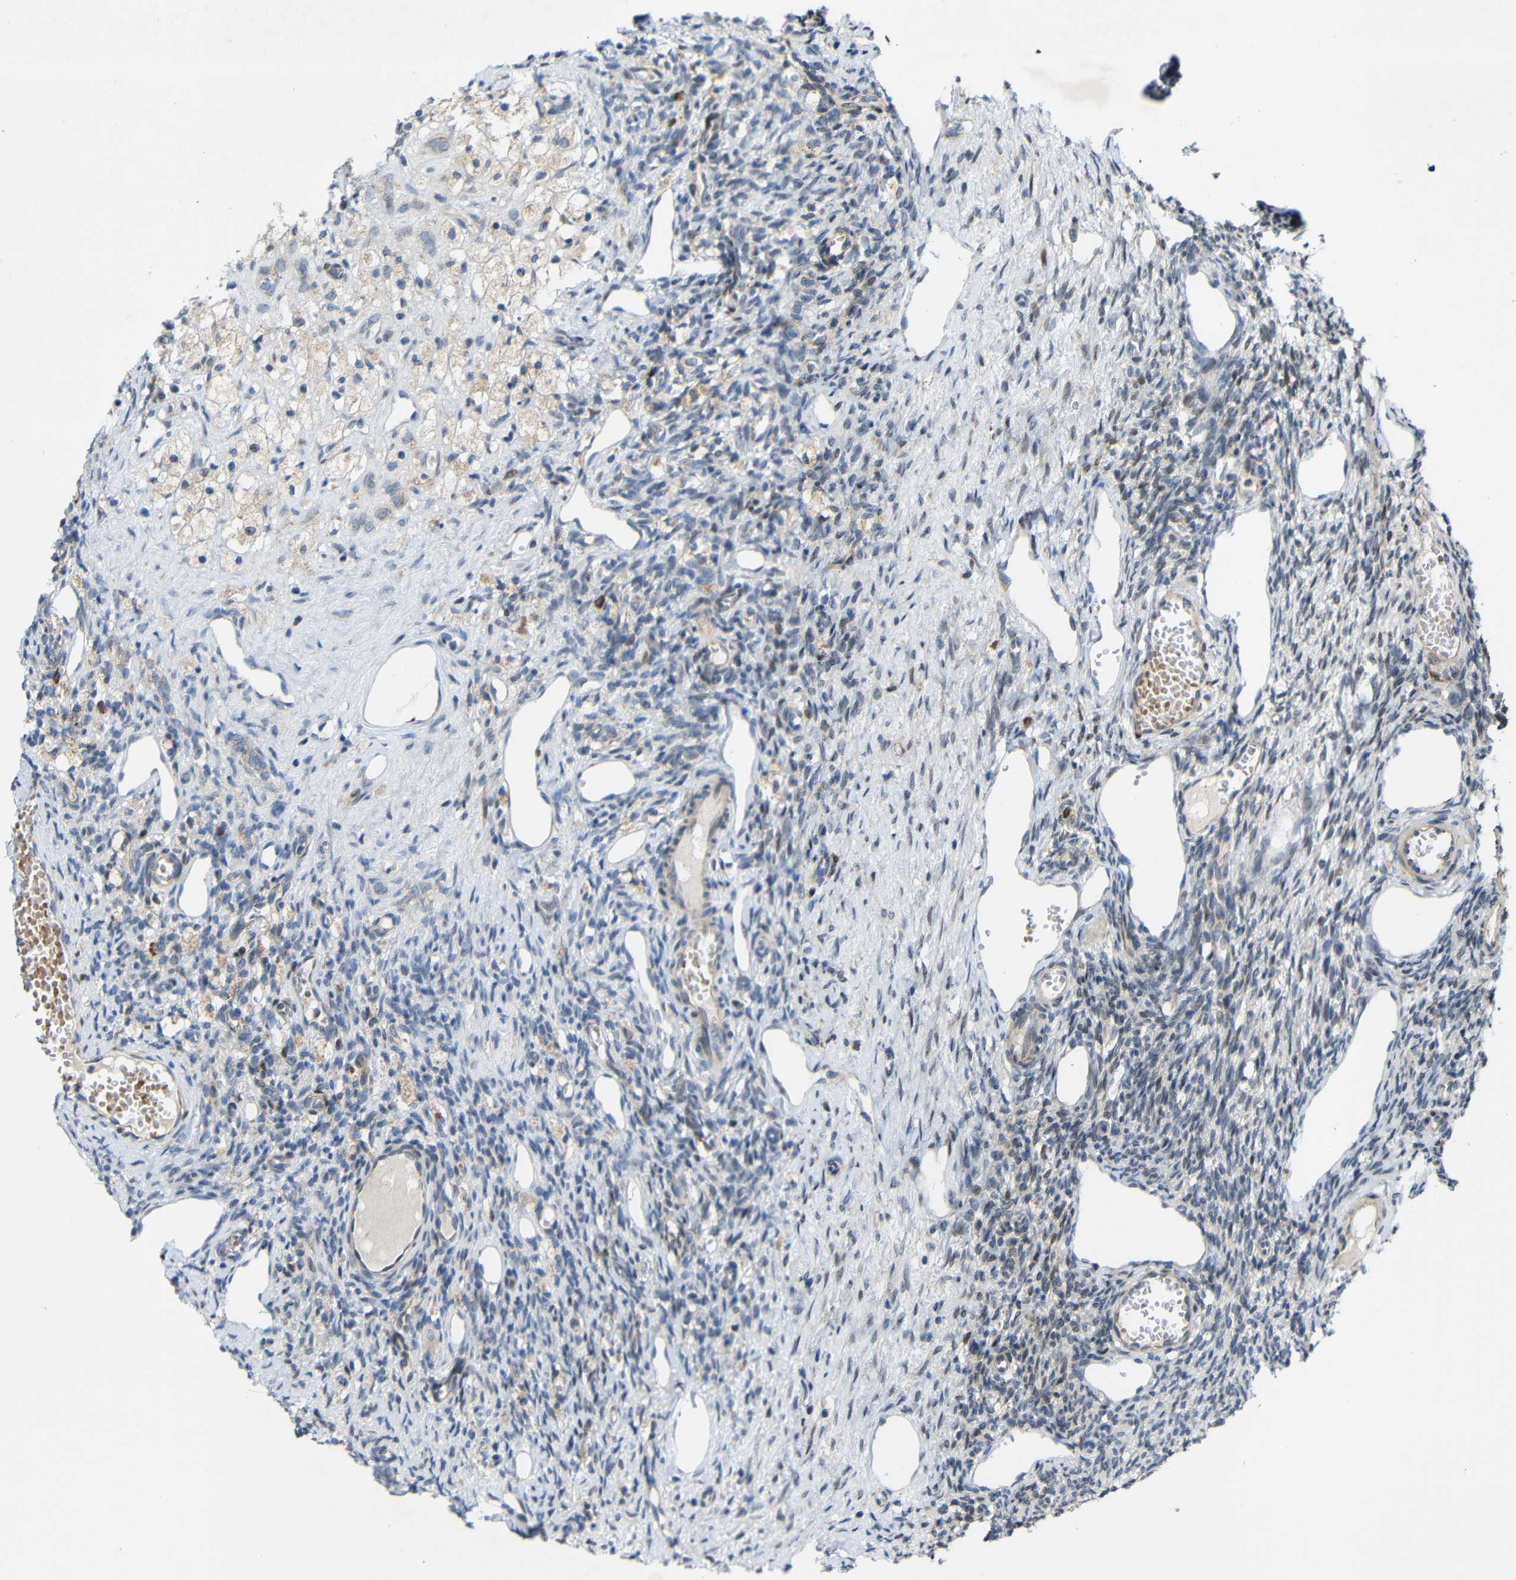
{"staining": {"intensity": "weak", "quantity": "<25%", "location": "cytoplasmic/membranous"}, "tissue": "ovary", "cell_type": "Ovarian stroma cells", "image_type": "normal", "snomed": [{"axis": "morphology", "description": "Normal tissue, NOS"}, {"axis": "topography", "description": "Ovary"}], "caption": "Protein analysis of normal ovary reveals no significant expression in ovarian stroma cells. (DAB (3,3'-diaminobenzidine) IHC visualized using brightfield microscopy, high magnification).", "gene": "TMEM25", "patient": {"sex": "female", "age": 33}}